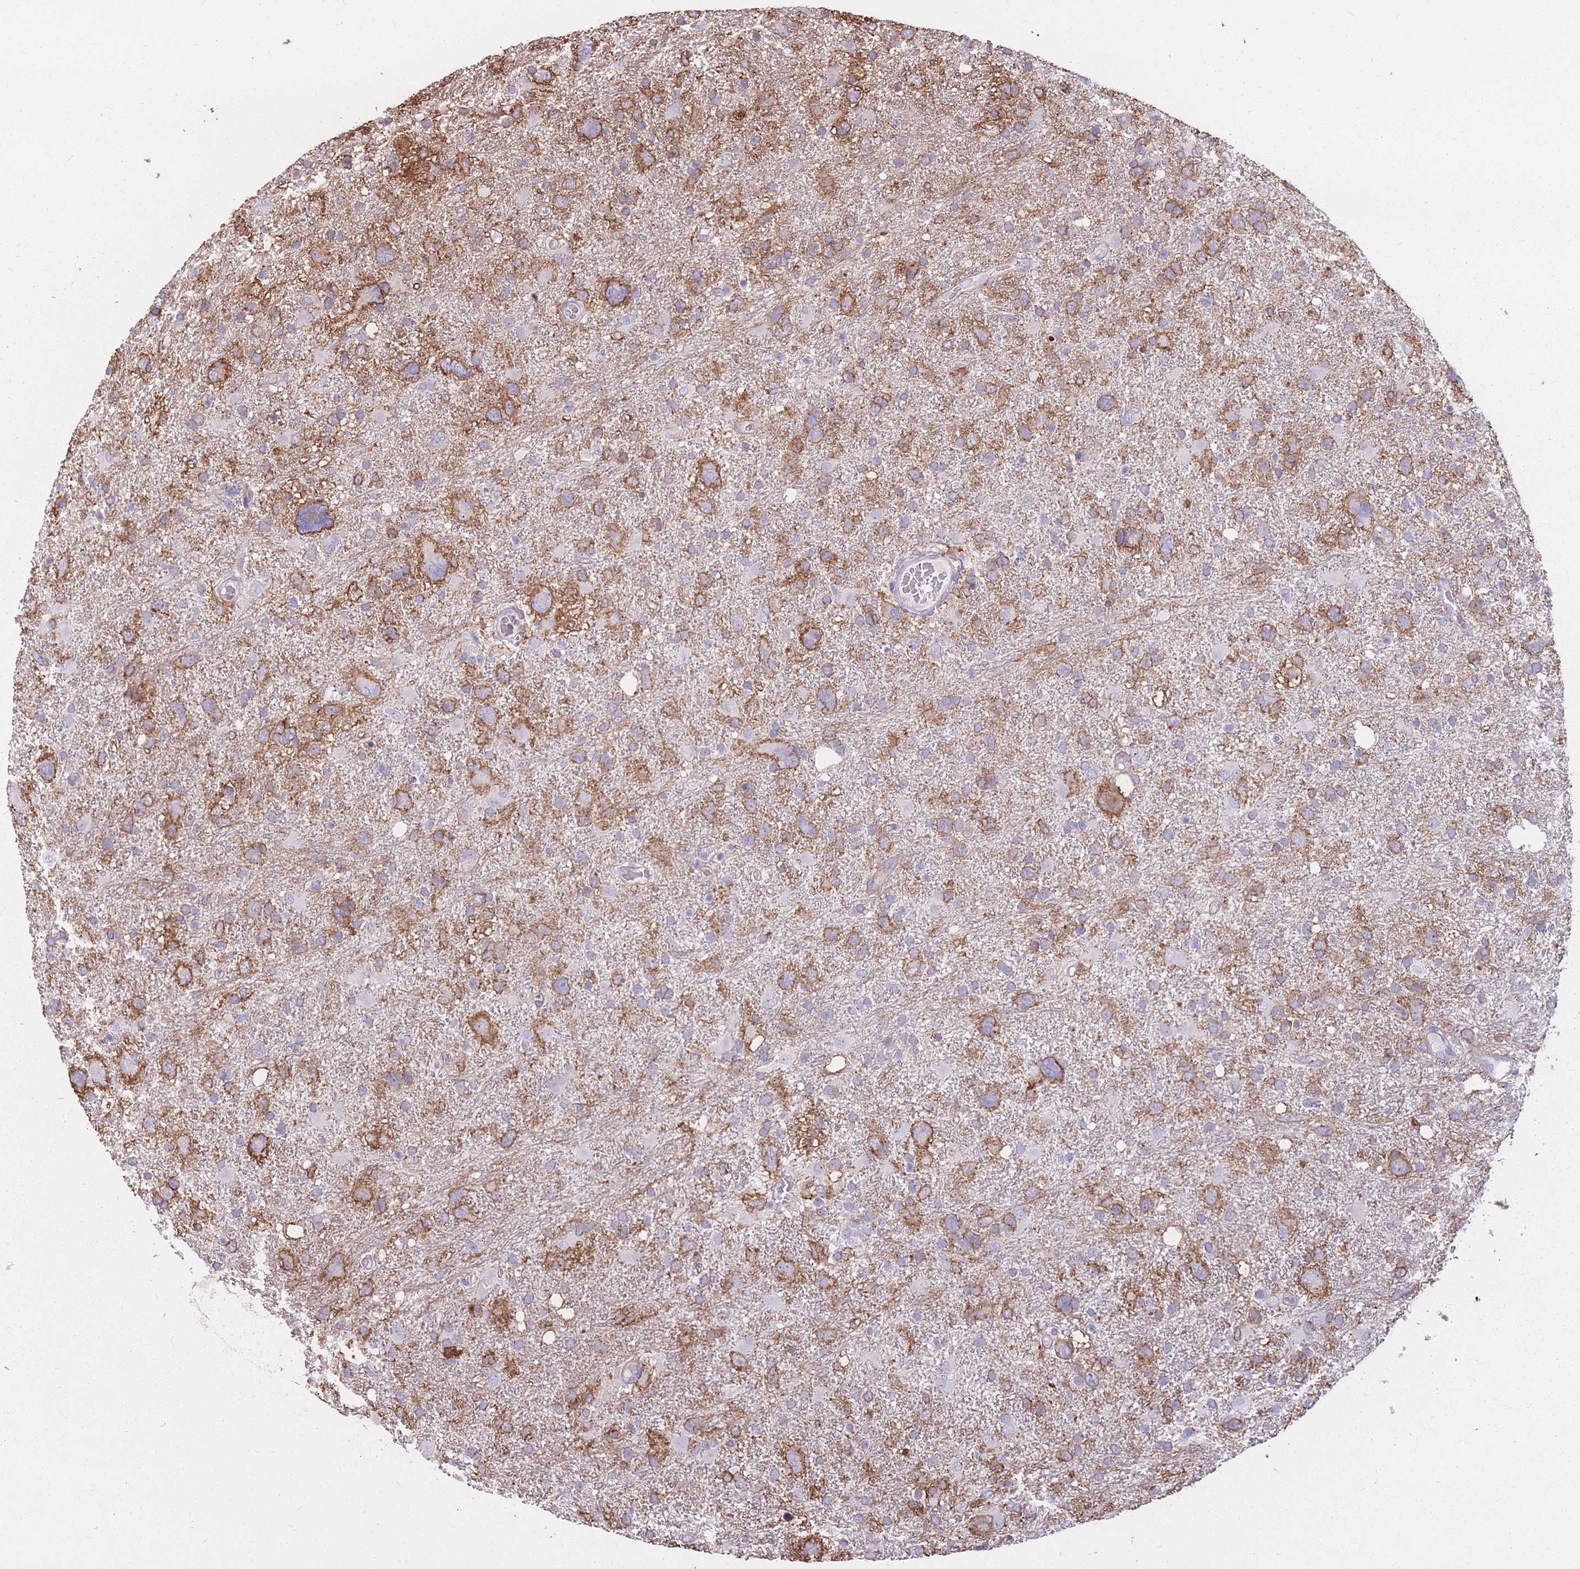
{"staining": {"intensity": "moderate", "quantity": "25%-75%", "location": "cytoplasmic/membranous"}, "tissue": "glioma", "cell_type": "Tumor cells", "image_type": "cancer", "snomed": [{"axis": "morphology", "description": "Glioma, malignant, High grade"}, {"axis": "topography", "description": "Brain"}], "caption": "Immunohistochemistry (IHC) of malignant high-grade glioma demonstrates medium levels of moderate cytoplasmic/membranous positivity in approximately 25%-75% of tumor cells. (Stains: DAB (3,3'-diaminobenzidine) in brown, nuclei in blue, Microscopy: brightfield microscopy at high magnification).", "gene": "GNA11", "patient": {"sex": "male", "age": 61}}